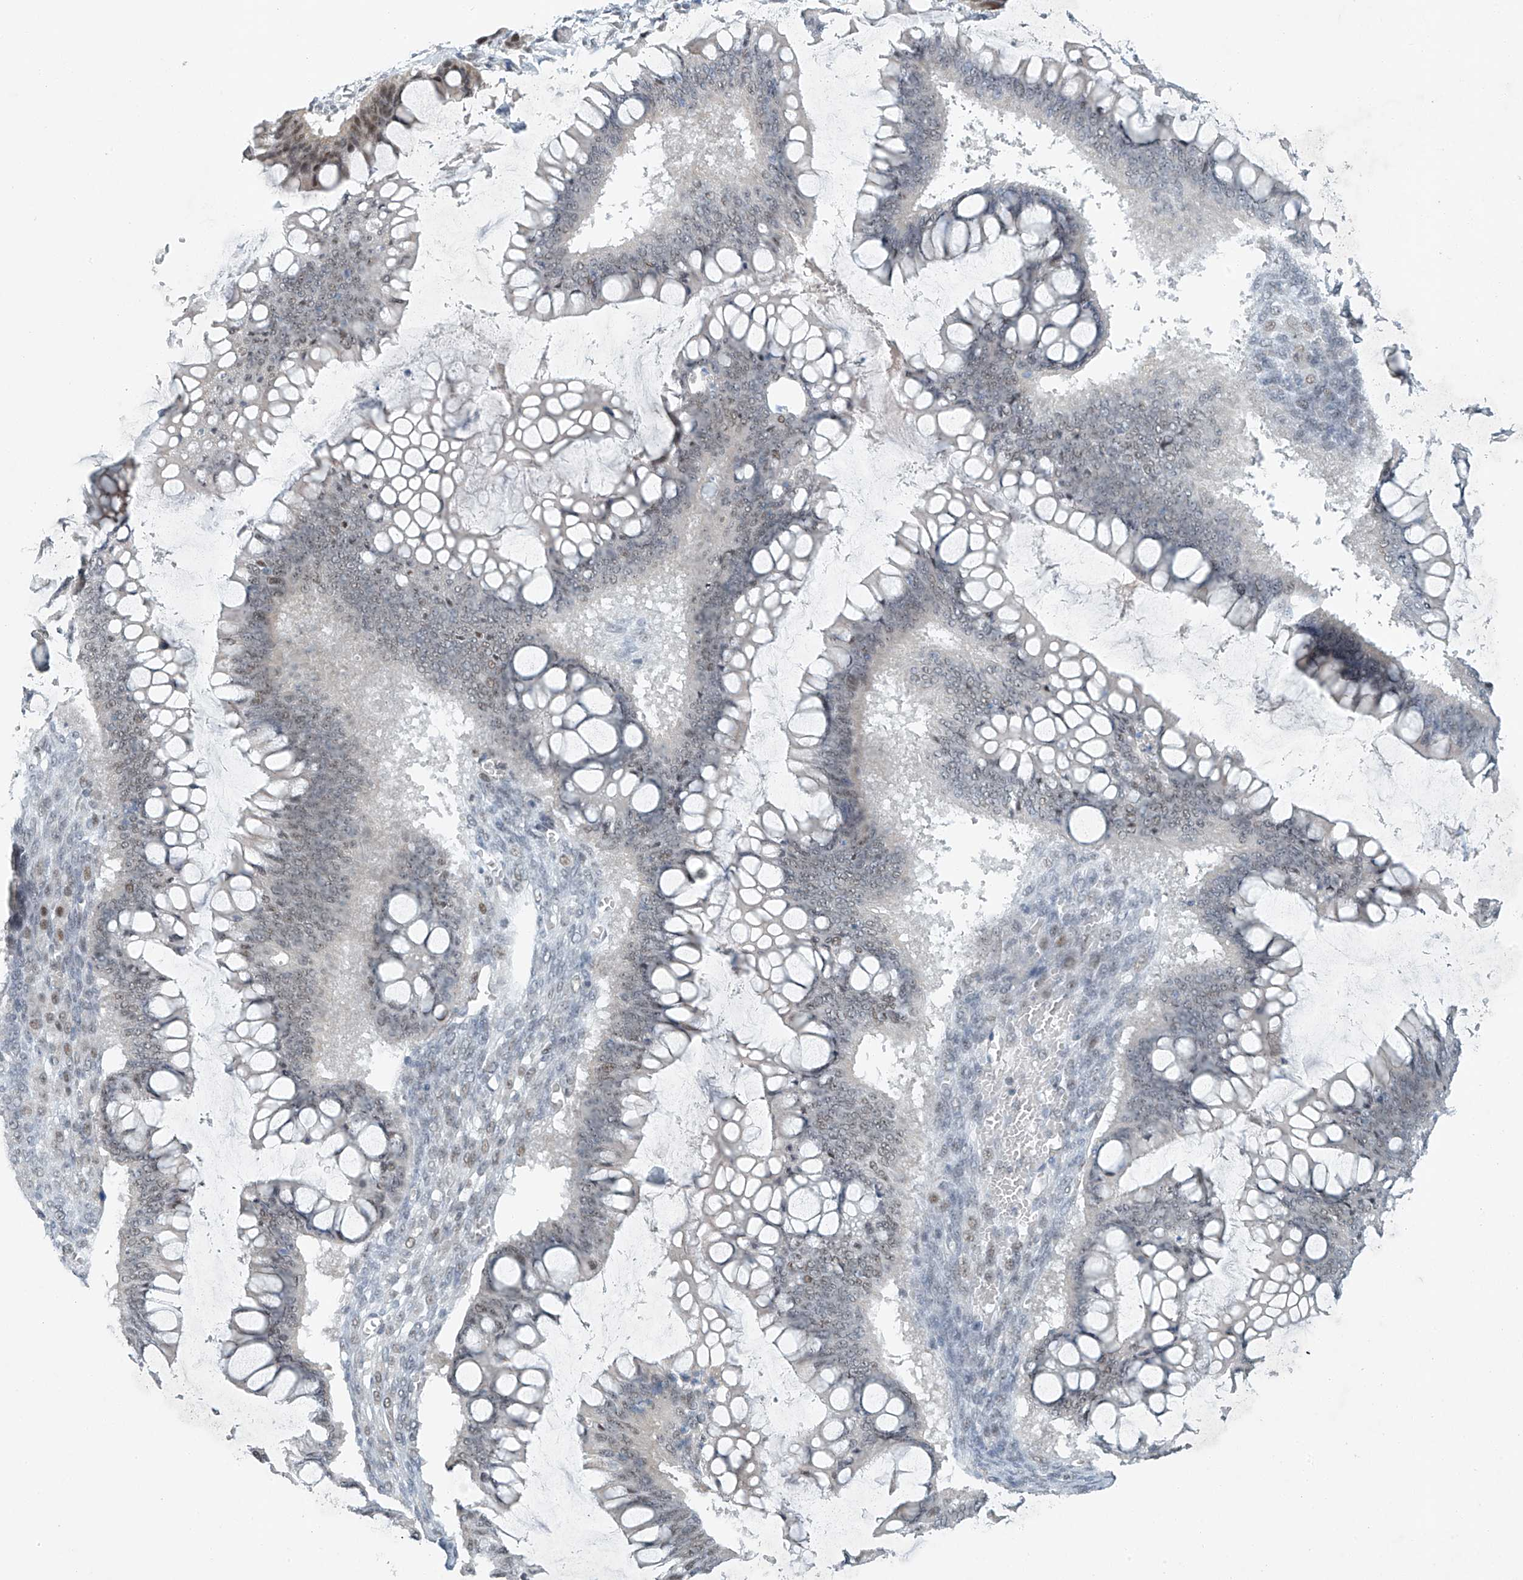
{"staining": {"intensity": "weak", "quantity": "<25%", "location": "nuclear"}, "tissue": "ovarian cancer", "cell_type": "Tumor cells", "image_type": "cancer", "snomed": [{"axis": "morphology", "description": "Cystadenocarcinoma, mucinous, NOS"}, {"axis": "topography", "description": "Ovary"}], "caption": "DAB (3,3'-diaminobenzidine) immunohistochemical staining of human ovarian cancer reveals no significant positivity in tumor cells.", "gene": "TAF8", "patient": {"sex": "female", "age": 73}}